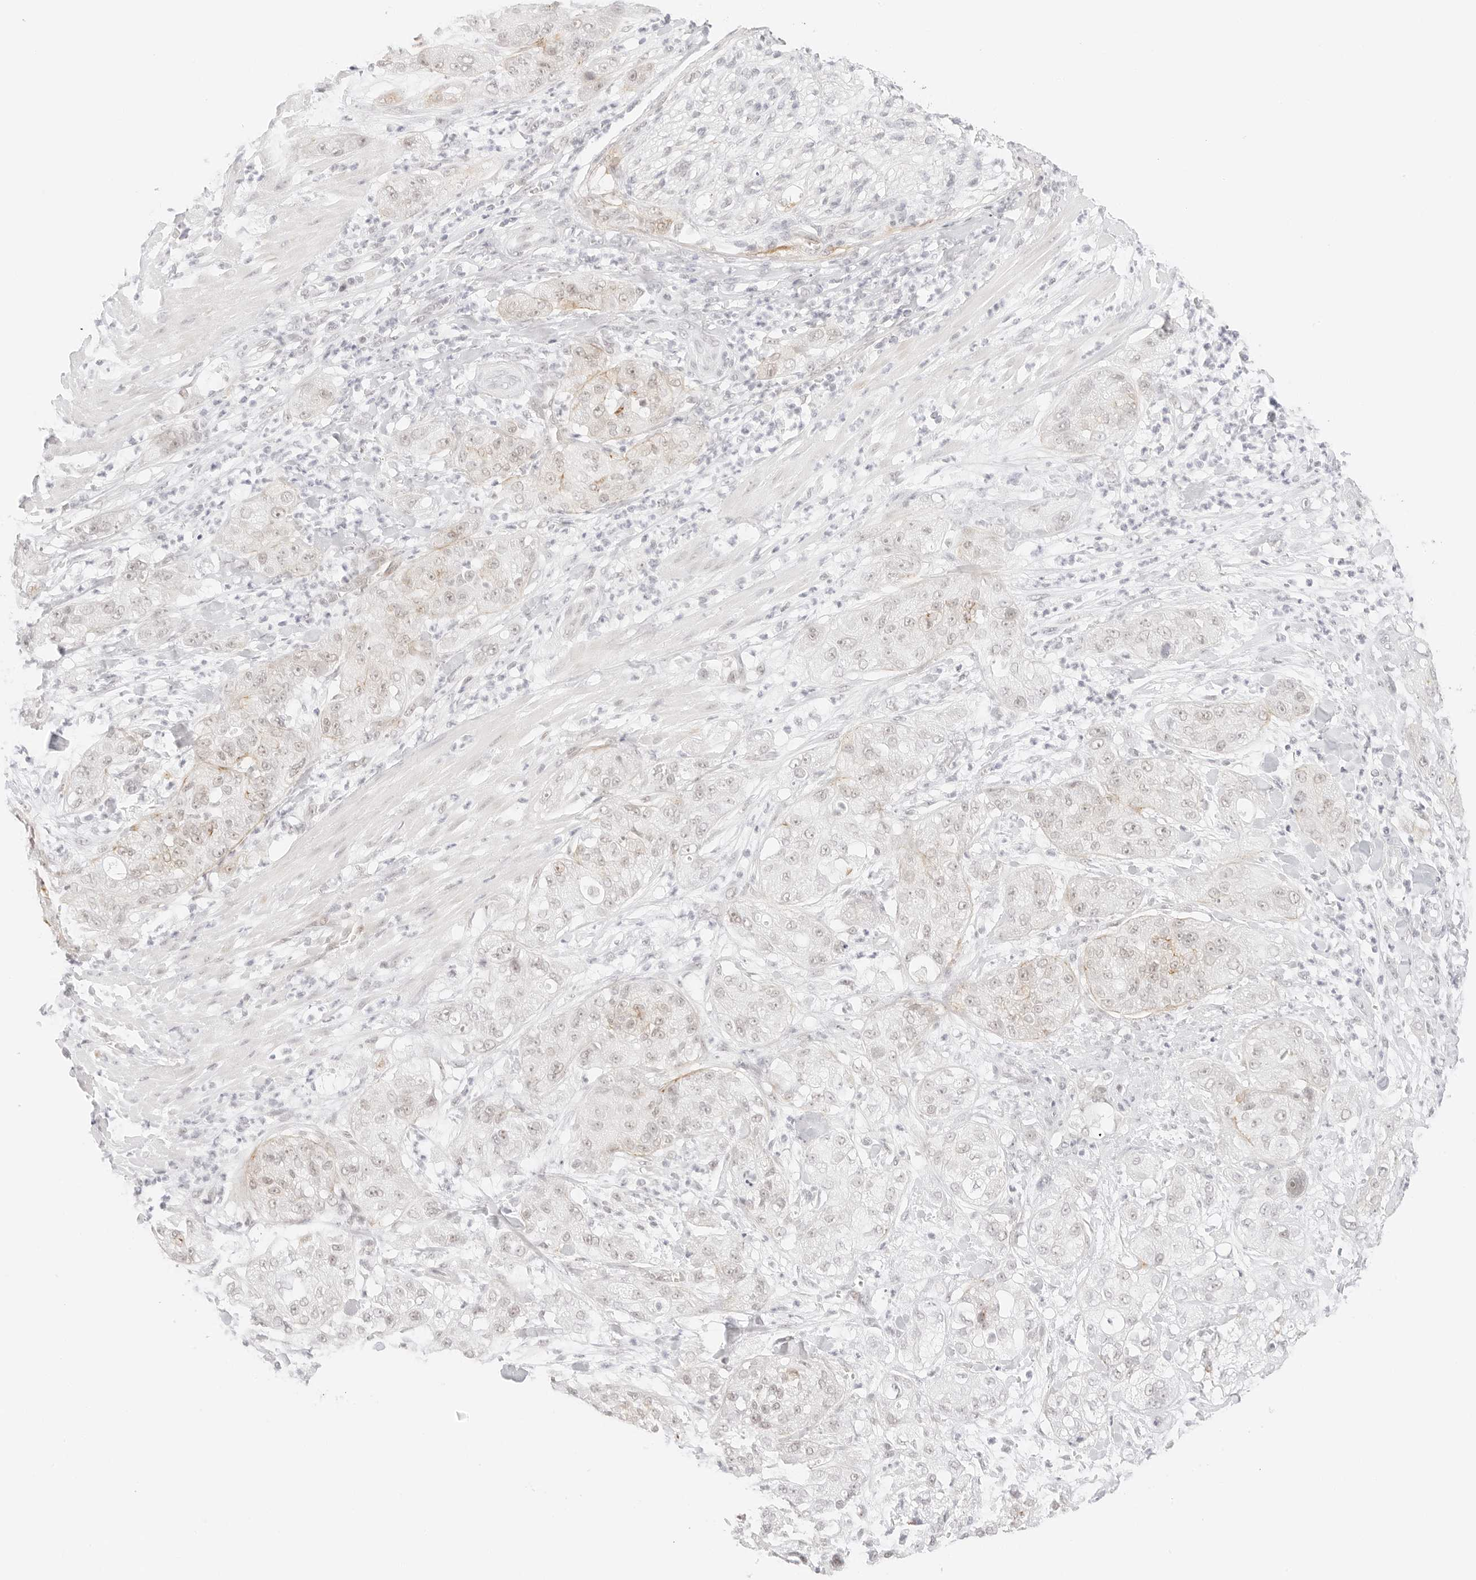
{"staining": {"intensity": "weak", "quantity": "<25%", "location": "cytoplasmic/membranous,nuclear"}, "tissue": "pancreatic cancer", "cell_type": "Tumor cells", "image_type": "cancer", "snomed": [{"axis": "morphology", "description": "Adenocarcinoma, NOS"}, {"axis": "topography", "description": "Pancreas"}], "caption": "This is an immunohistochemistry histopathology image of human pancreatic adenocarcinoma. There is no expression in tumor cells.", "gene": "ITGA6", "patient": {"sex": "female", "age": 78}}